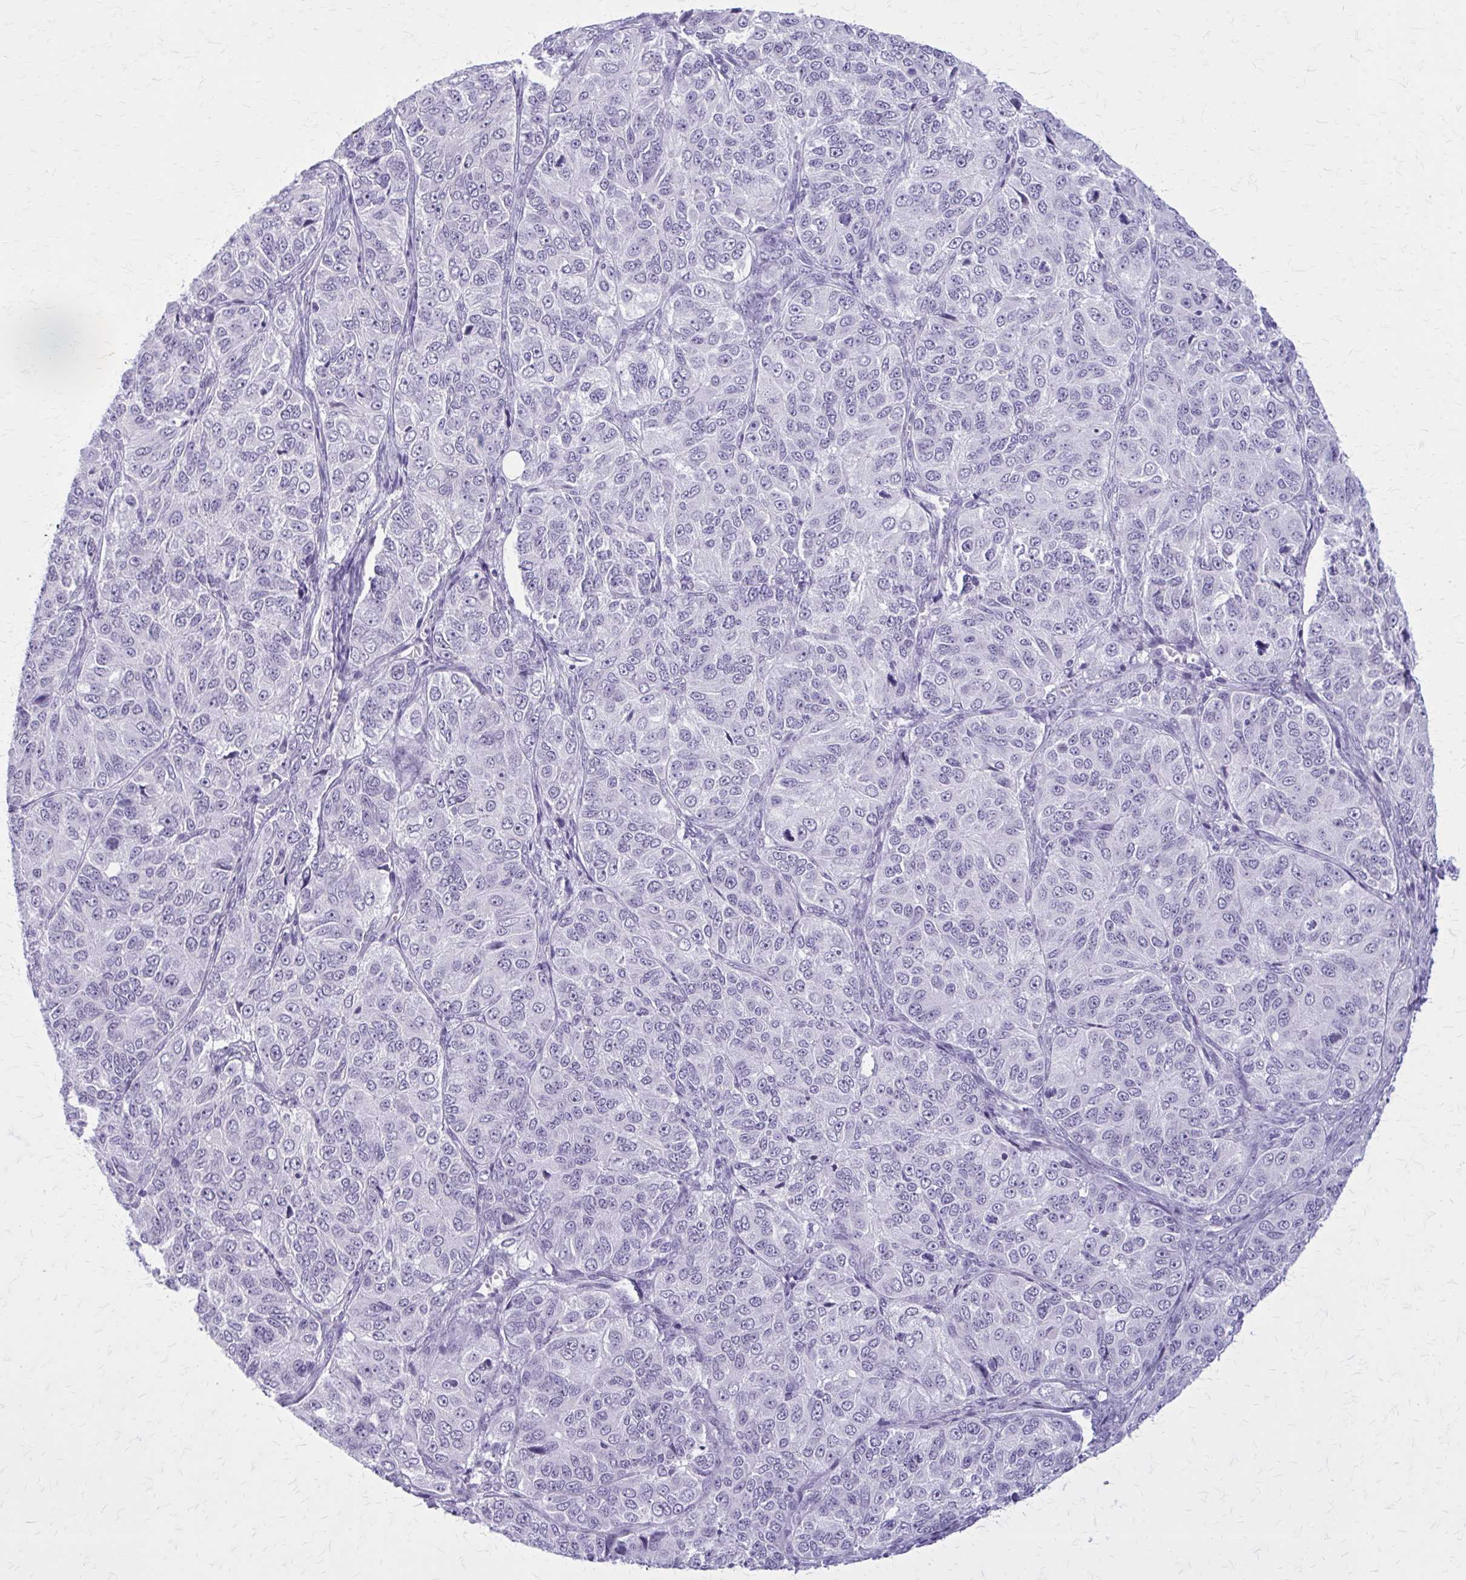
{"staining": {"intensity": "negative", "quantity": "none", "location": "none"}, "tissue": "ovarian cancer", "cell_type": "Tumor cells", "image_type": "cancer", "snomed": [{"axis": "morphology", "description": "Carcinoma, endometroid"}, {"axis": "topography", "description": "Ovary"}], "caption": "High power microscopy histopathology image of an IHC micrograph of ovarian cancer, revealing no significant positivity in tumor cells. (Stains: DAB (3,3'-diaminobenzidine) IHC with hematoxylin counter stain, Microscopy: brightfield microscopy at high magnification).", "gene": "GAD1", "patient": {"sex": "female", "age": 51}}